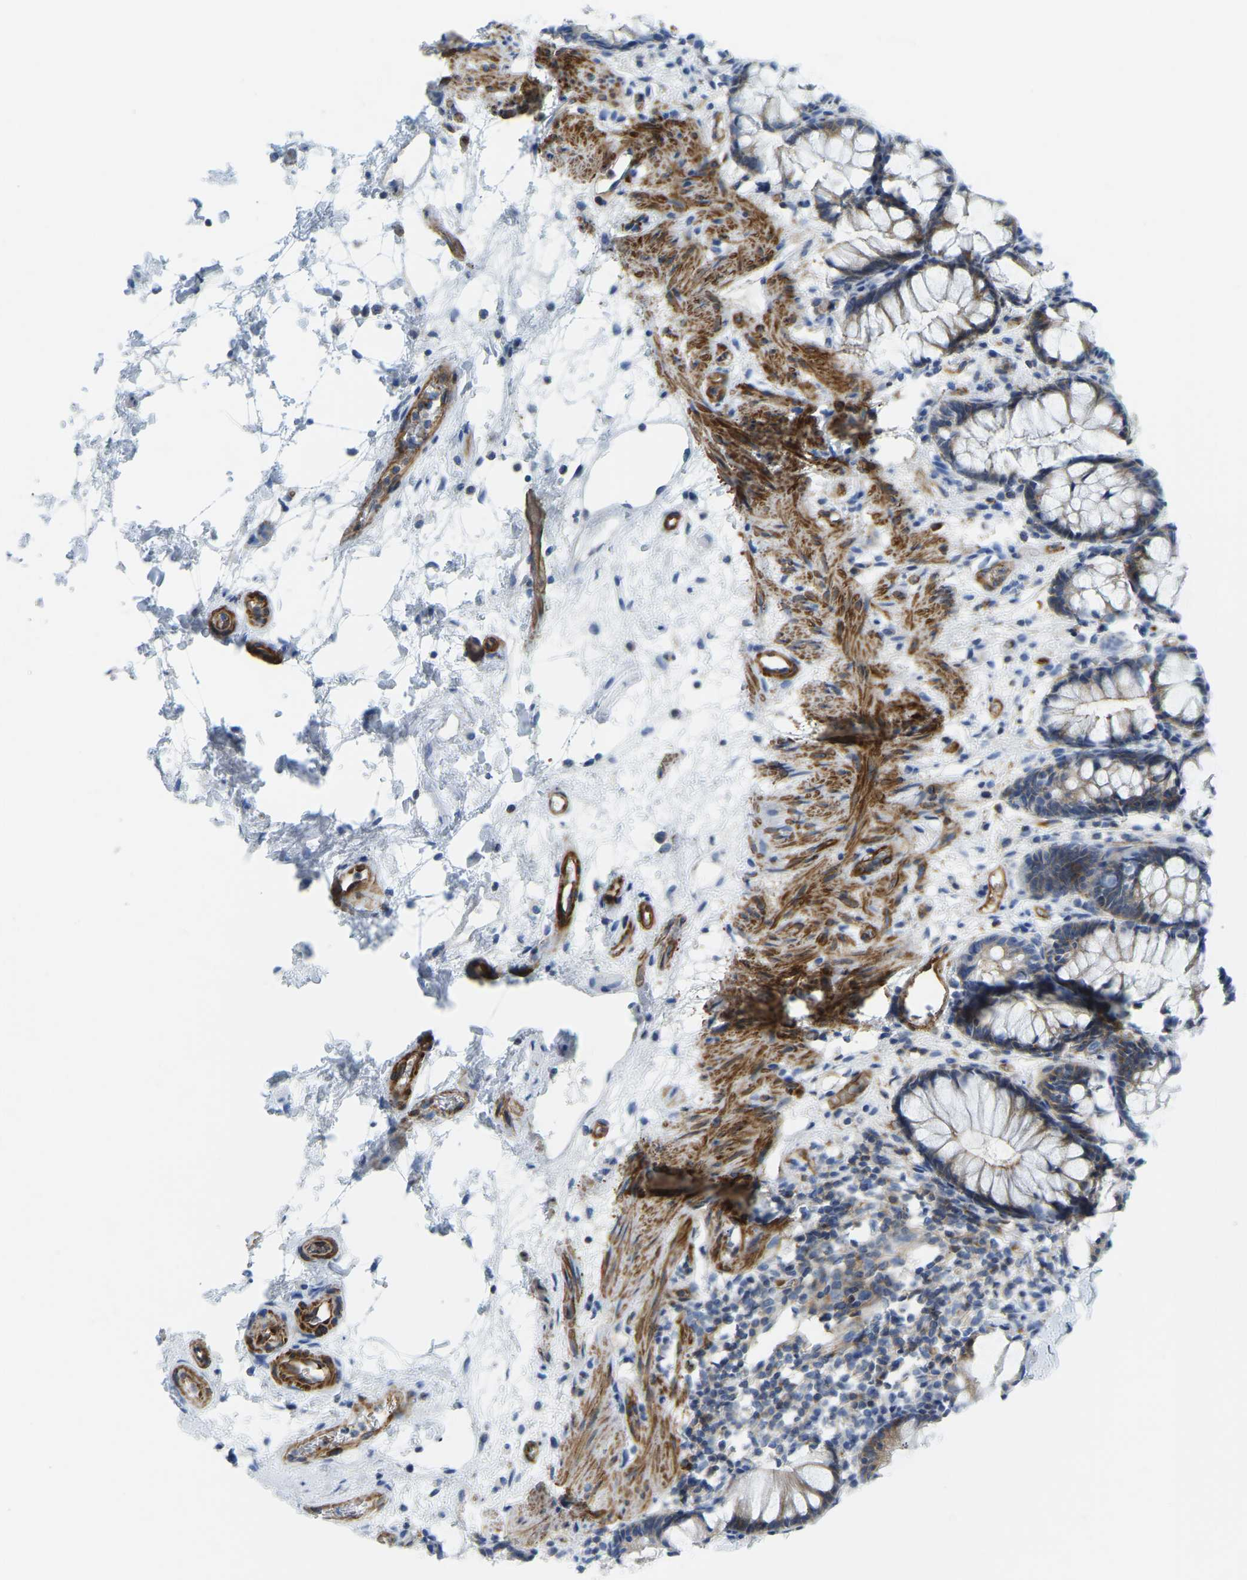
{"staining": {"intensity": "strong", "quantity": "25%-75%", "location": "cytoplasmic/membranous"}, "tissue": "rectum", "cell_type": "Glandular cells", "image_type": "normal", "snomed": [{"axis": "morphology", "description": "Normal tissue, NOS"}, {"axis": "topography", "description": "Rectum"}], "caption": "Brown immunohistochemical staining in benign rectum demonstrates strong cytoplasmic/membranous positivity in approximately 25%-75% of glandular cells. (DAB IHC with brightfield microscopy, high magnification).", "gene": "MYL3", "patient": {"sex": "male", "age": 64}}